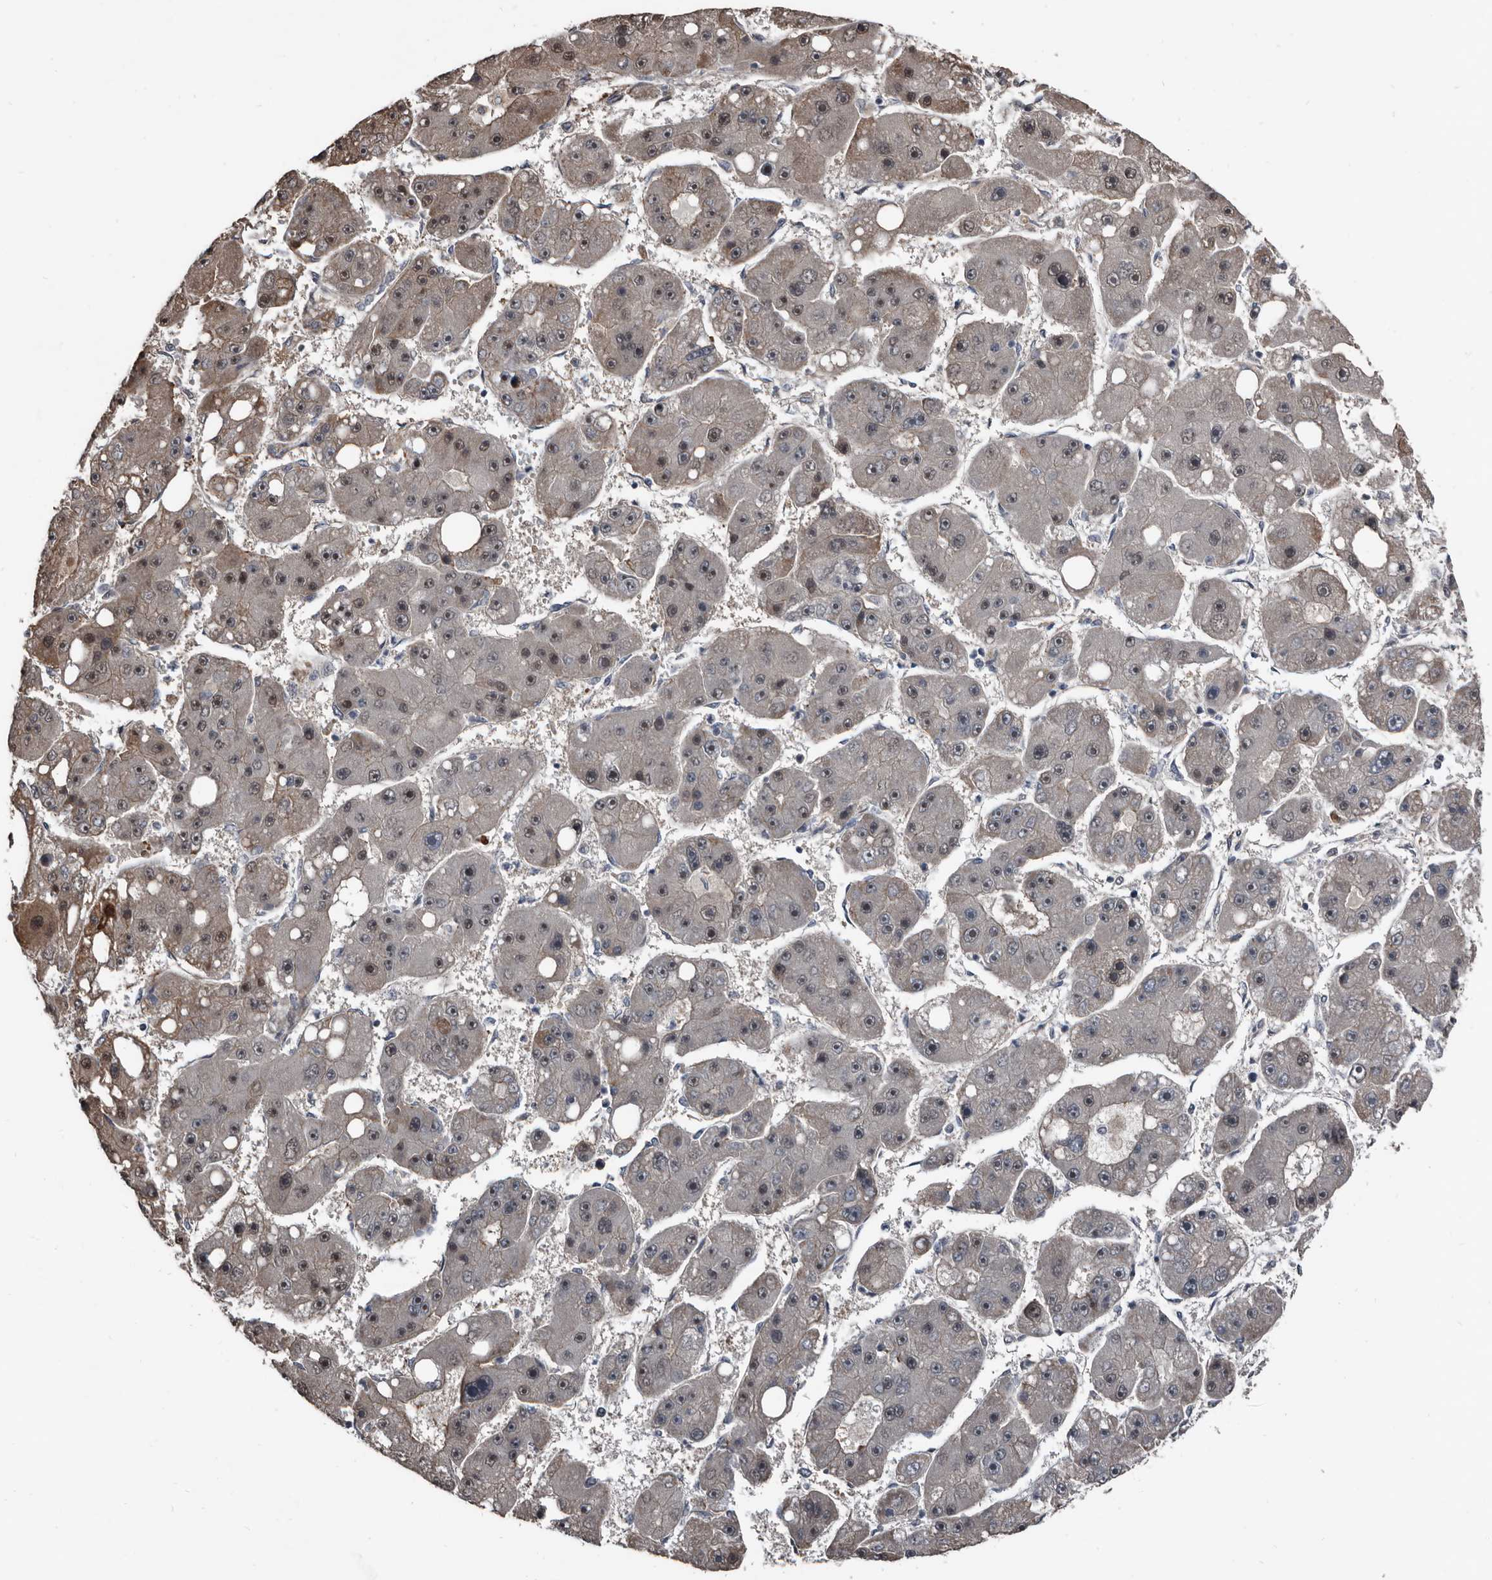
{"staining": {"intensity": "weak", "quantity": "25%-75%", "location": "cytoplasmic/membranous,nuclear"}, "tissue": "liver cancer", "cell_type": "Tumor cells", "image_type": "cancer", "snomed": [{"axis": "morphology", "description": "Carcinoma, Hepatocellular, NOS"}, {"axis": "topography", "description": "Liver"}], "caption": "Immunohistochemical staining of human liver hepatocellular carcinoma exhibits weak cytoplasmic/membranous and nuclear protein staining in about 25%-75% of tumor cells. The staining was performed using DAB, with brown indicating positive protein expression. Nuclei are stained blue with hematoxylin.", "gene": "DHPS", "patient": {"sex": "female", "age": 61}}